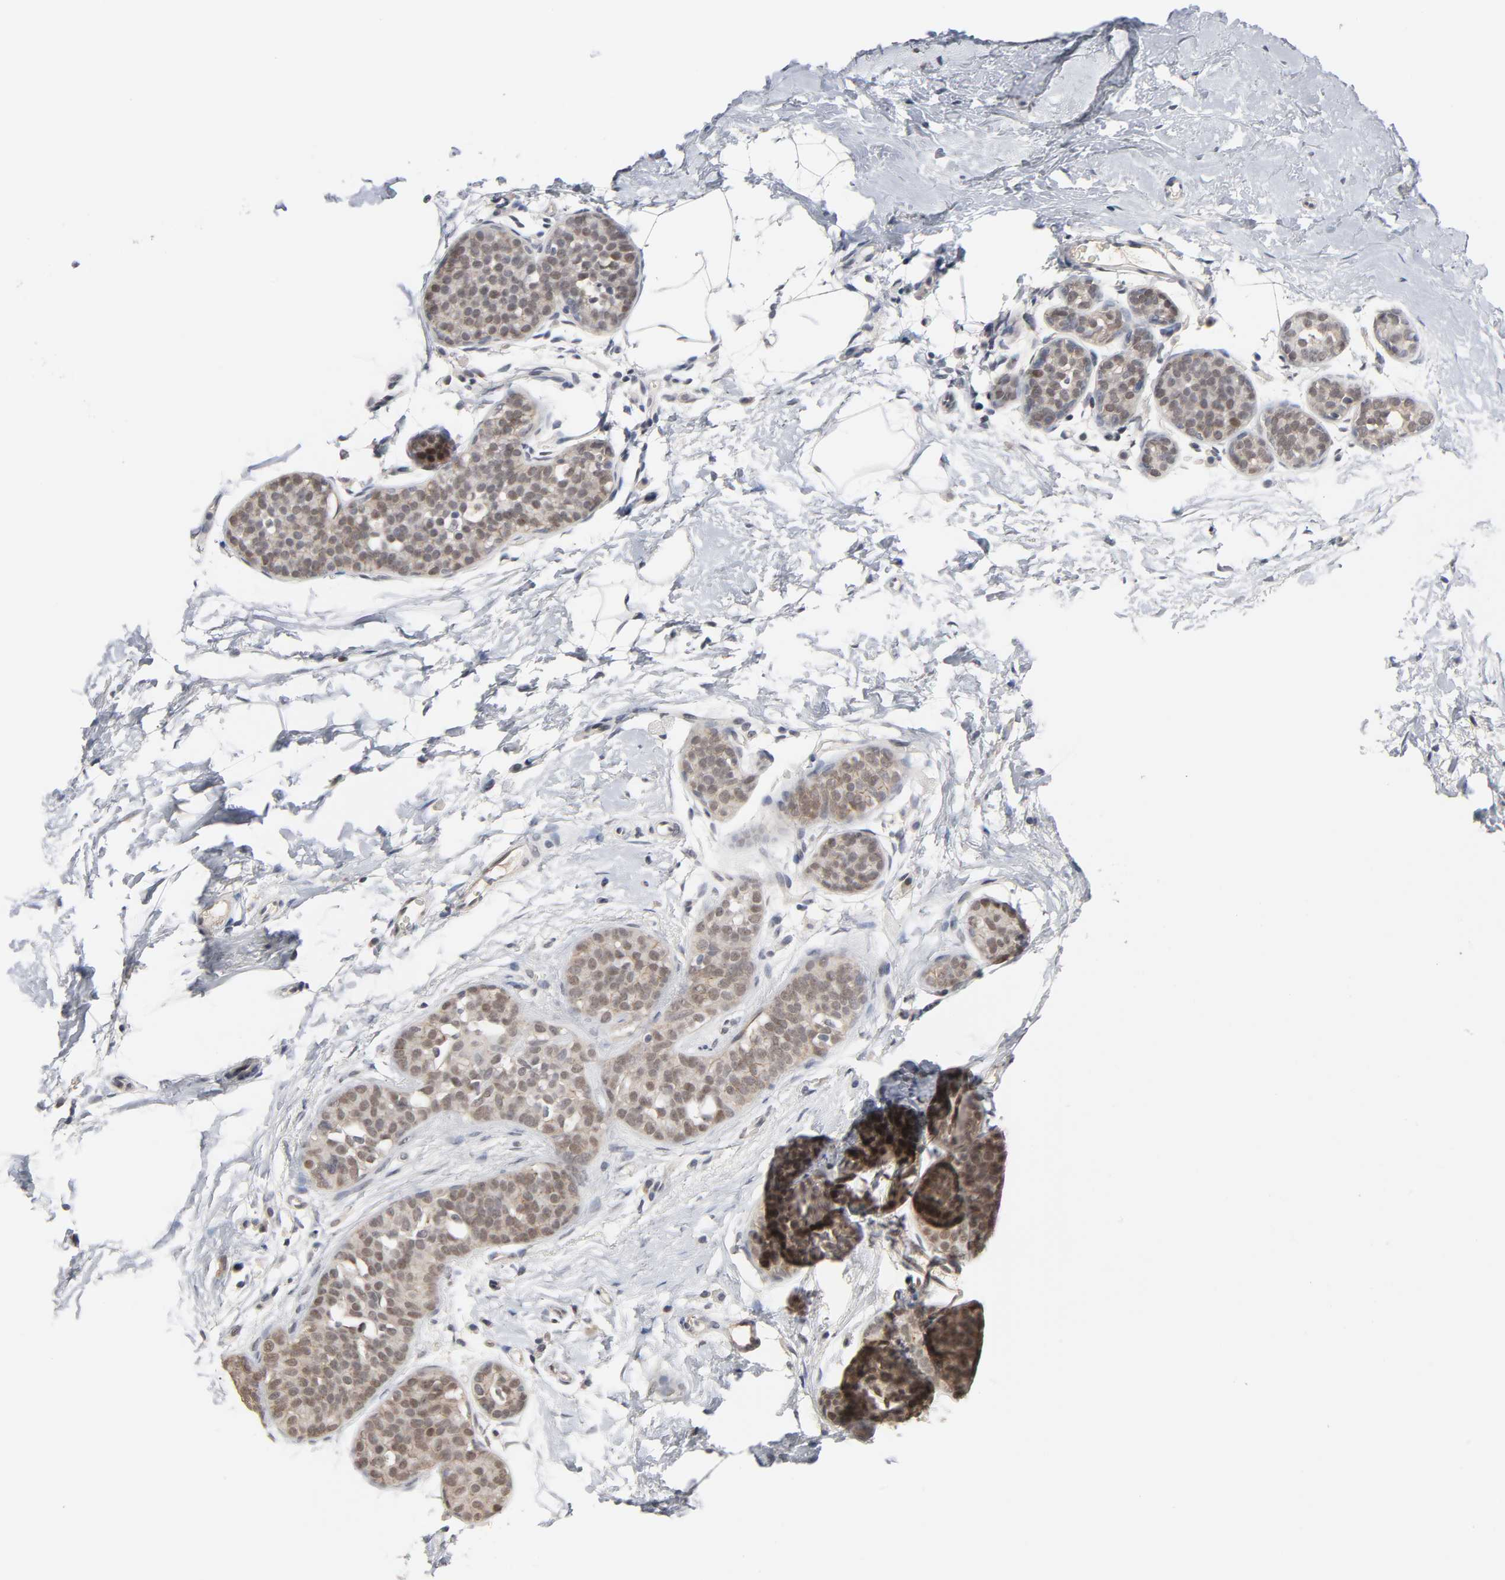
{"staining": {"intensity": "weak", "quantity": "25%-75%", "location": "cytoplasmic/membranous"}, "tissue": "breast cancer", "cell_type": "Tumor cells", "image_type": "cancer", "snomed": [{"axis": "morphology", "description": "Lobular carcinoma, in situ"}, {"axis": "morphology", "description": "Lobular carcinoma"}, {"axis": "topography", "description": "Breast"}], "caption": "A high-resolution micrograph shows immunohistochemistry staining of lobular carcinoma in situ (breast), which shows weak cytoplasmic/membranous expression in approximately 25%-75% of tumor cells.", "gene": "HTR1E", "patient": {"sex": "female", "age": 41}}